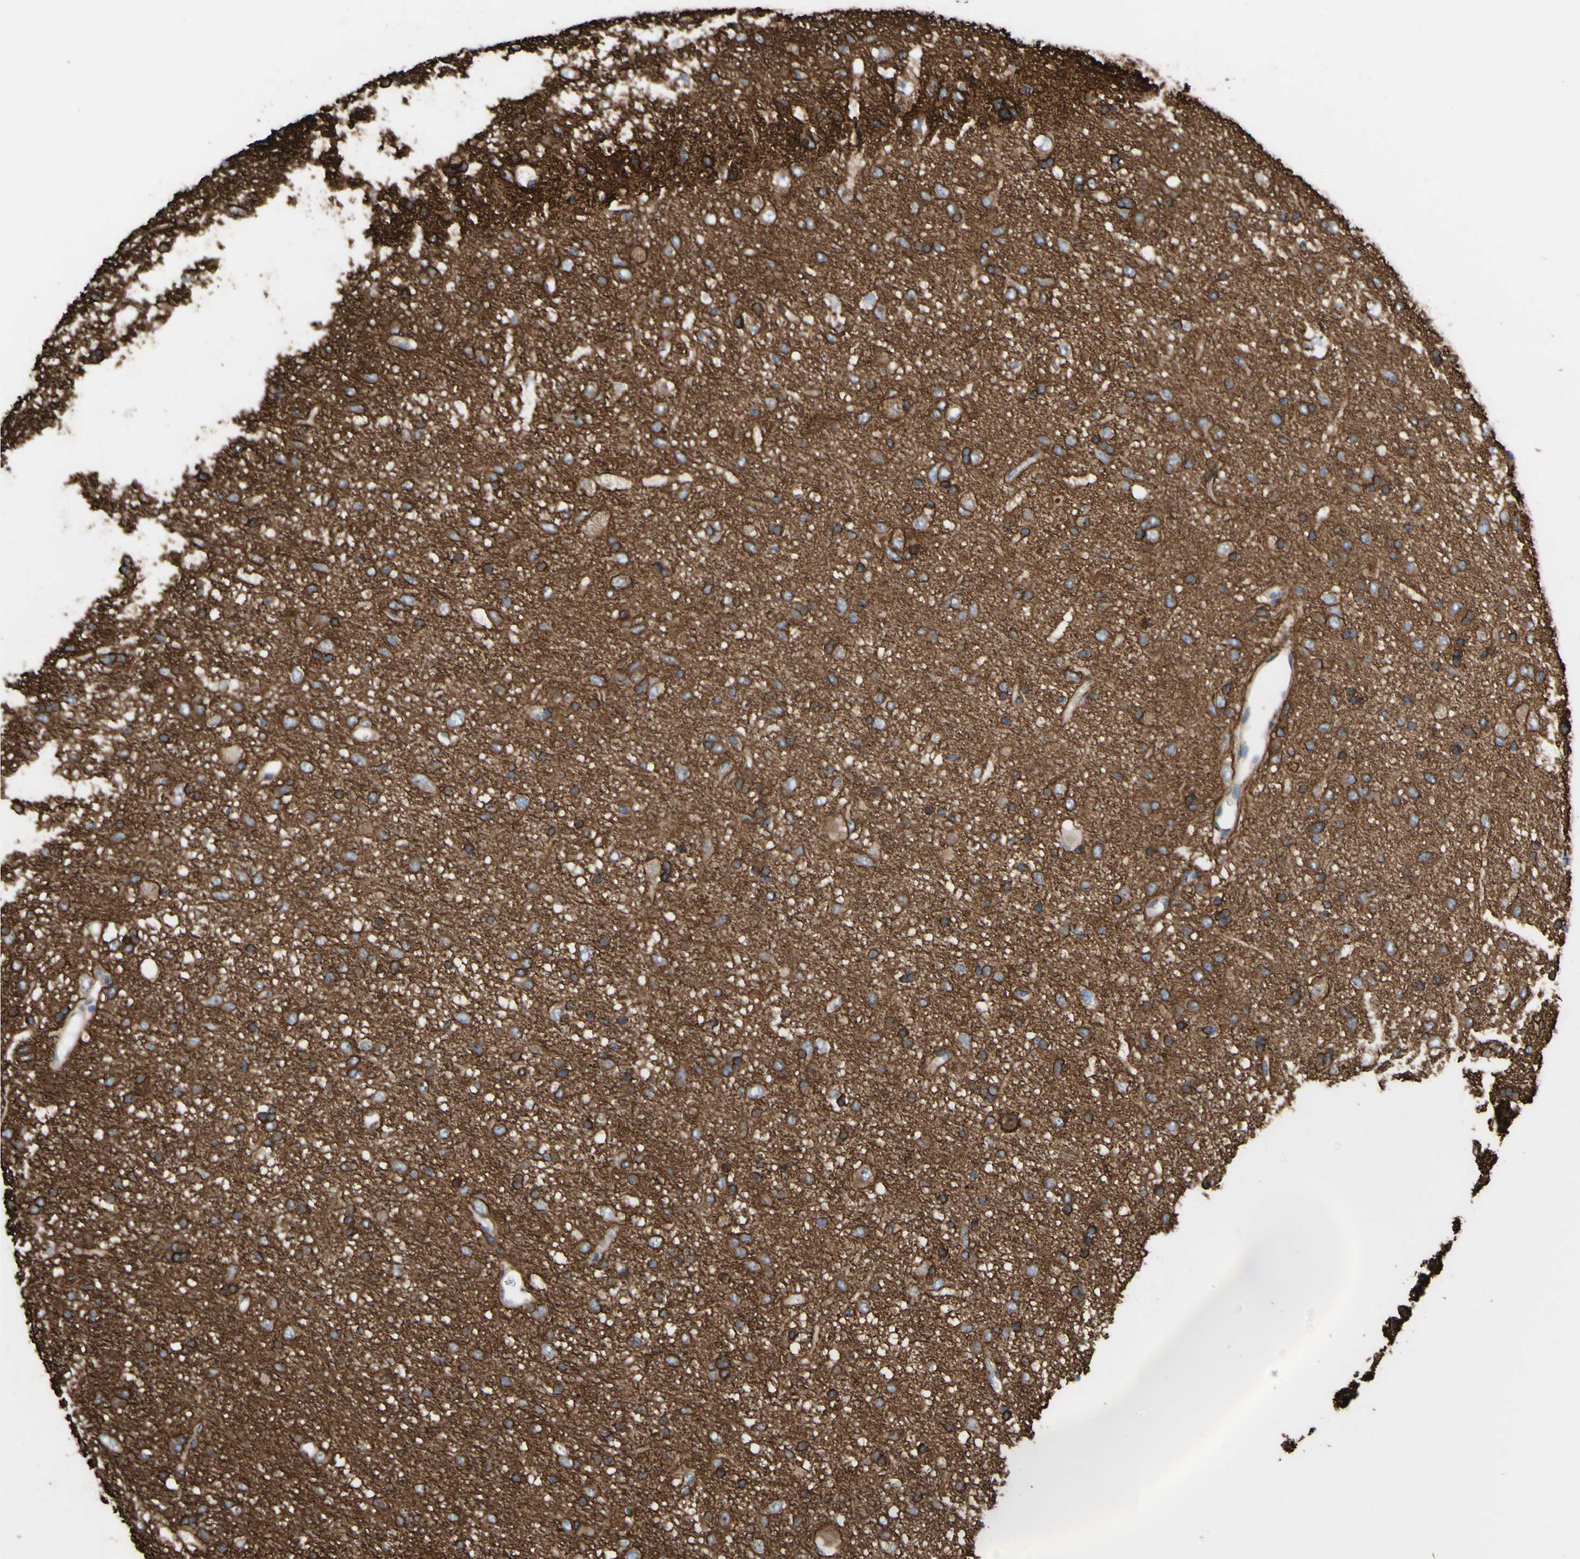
{"staining": {"intensity": "weak", "quantity": "25%-75%", "location": "cytoplasmic/membranous"}, "tissue": "glioma", "cell_type": "Tumor cells", "image_type": "cancer", "snomed": [{"axis": "morphology", "description": "Glioma, malignant, Low grade"}, {"axis": "topography", "description": "Brain"}], "caption": "The micrograph shows immunohistochemical staining of glioma. There is weak cytoplasmic/membranous positivity is appreciated in approximately 25%-75% of tumor cells. (Brightfield microscopy of DAB IHC at high magnification).", "gene": "LRIG3", "patient": {"sex": "male", "age": 77}}